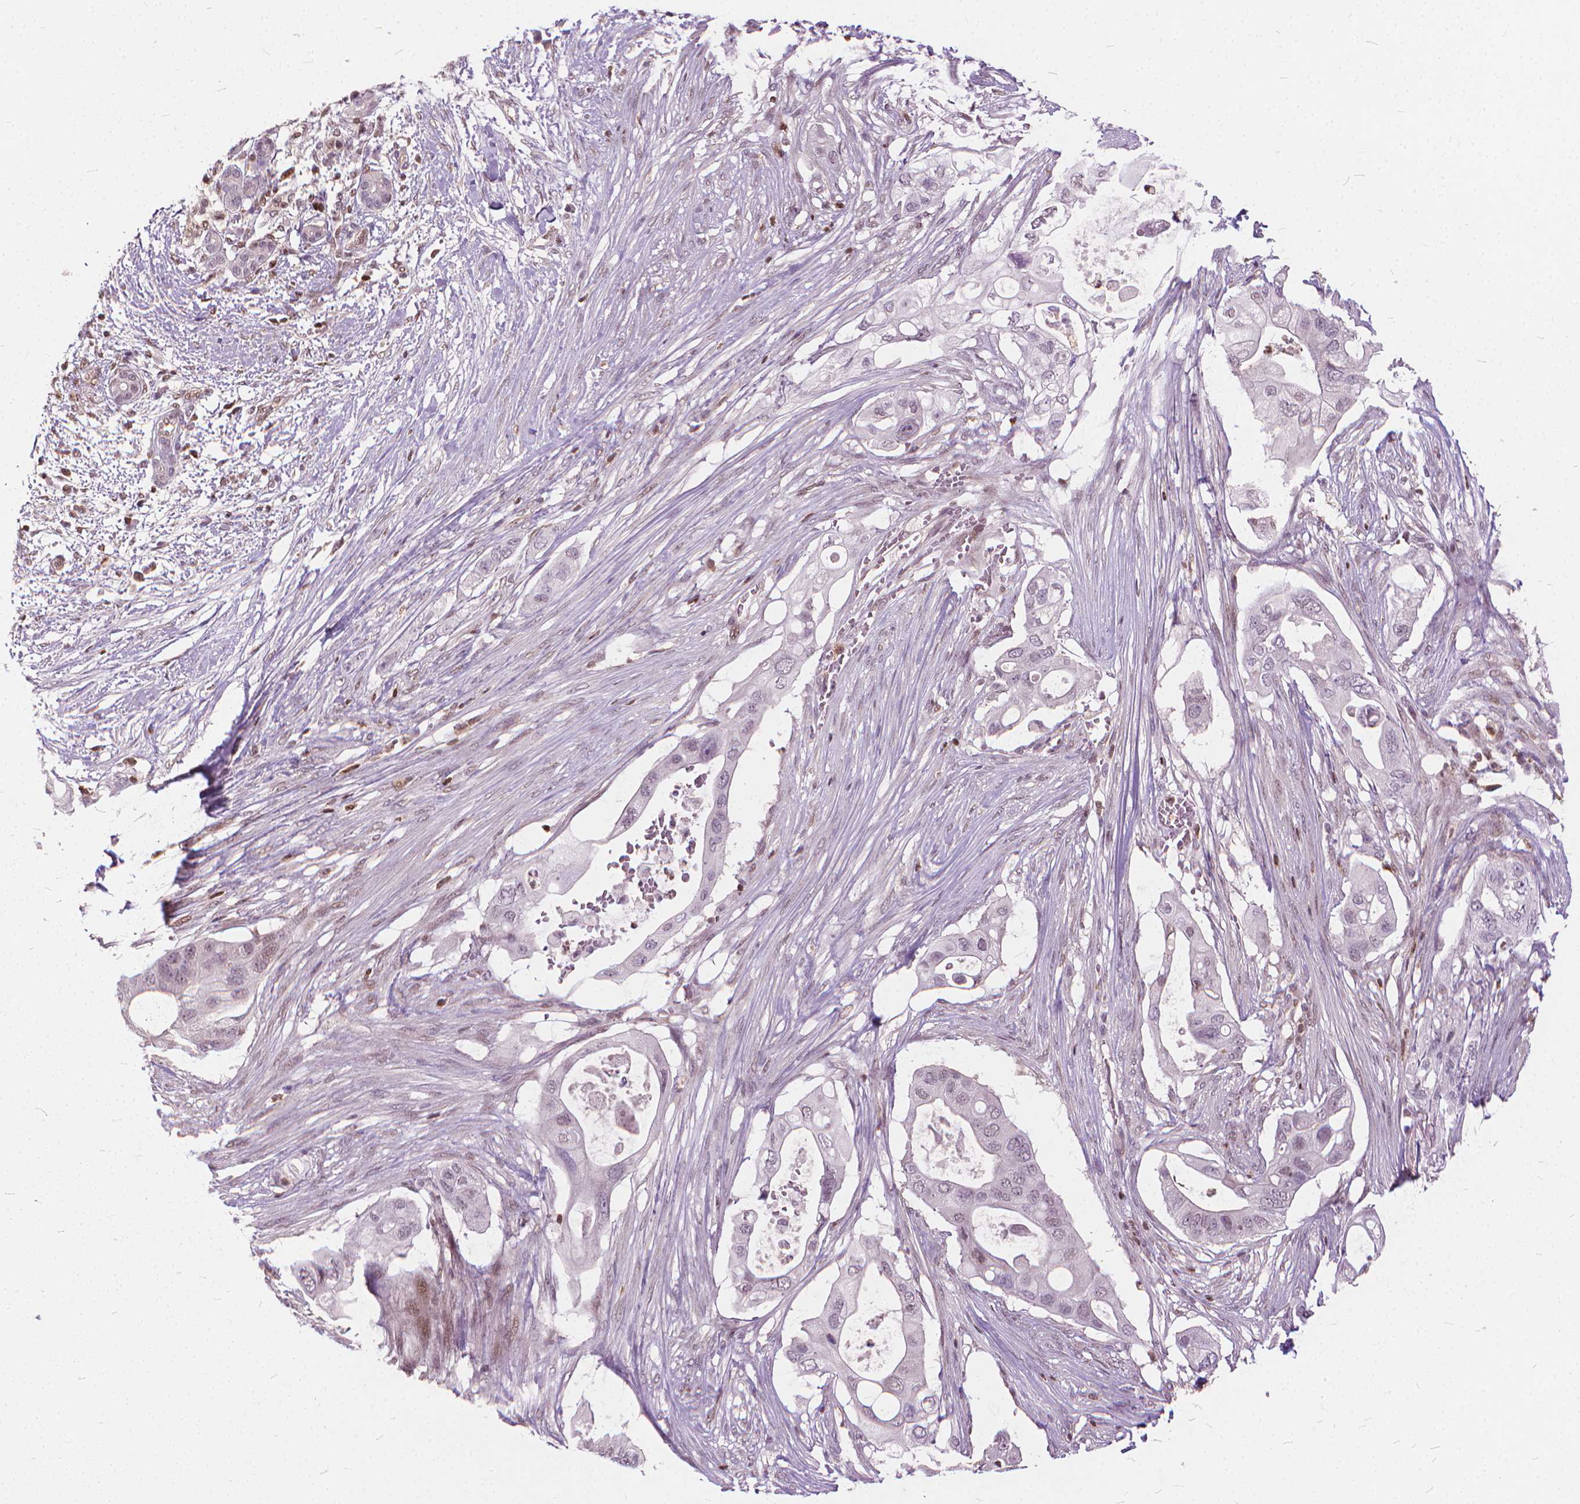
{"staining": {"intensity": "weak", "quantity": "<25%", "location": "nuclear"}, "tissue": "pancreatic cancer", "cell_type": "Tumor cells", "image_type": "cancer", "snomed": [{"axis": "morphology", "description": "Adenocarcinoma, NOS"}, {"axis": "topography", "description": "Pancreas"}], "caption": "Tumor cells show no significant protein expression in pancreatic cancer.", "gene": "STAT5B", "patient": {"sex": "female", "age": 72}}